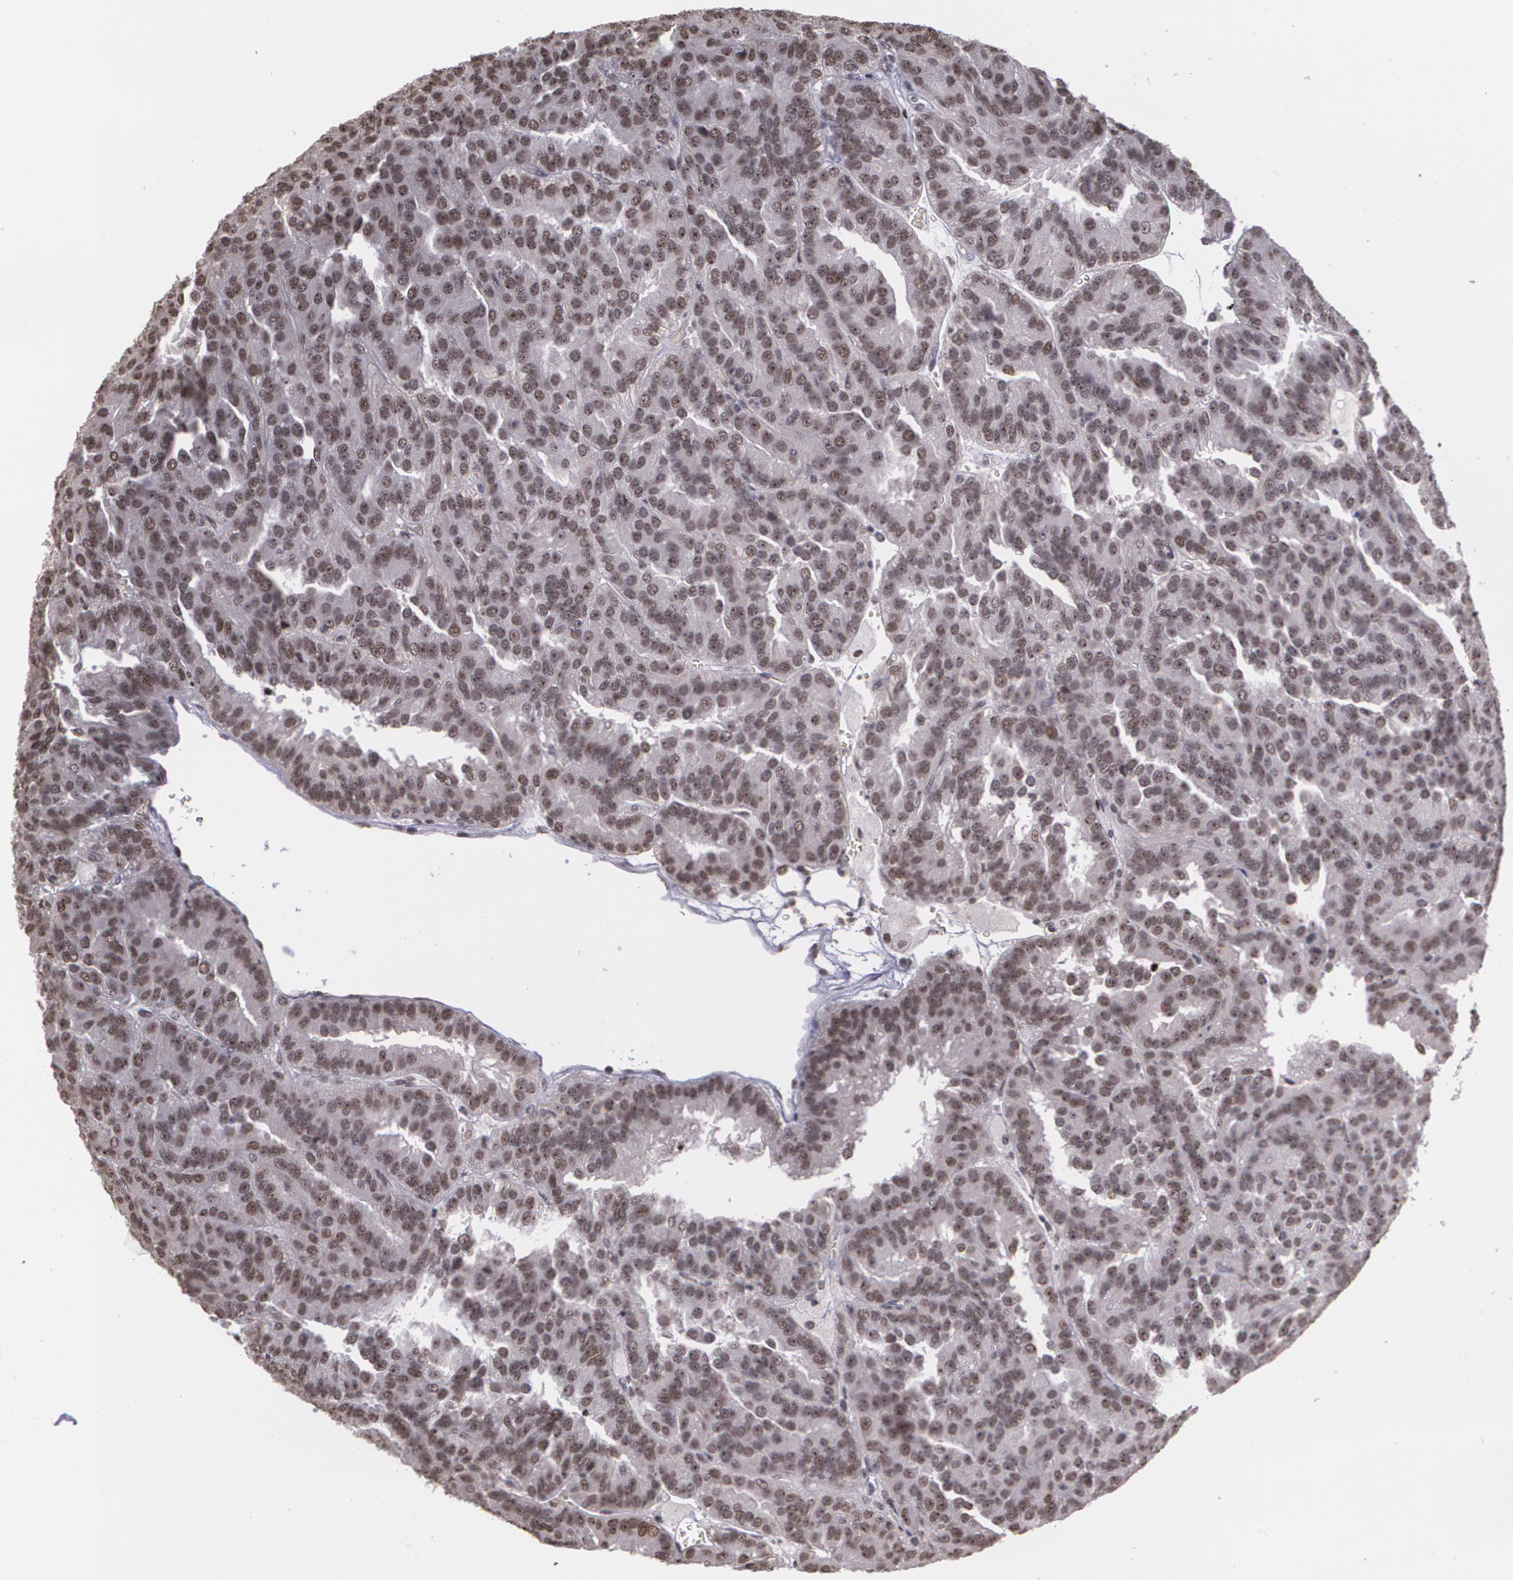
{"staining": {"intensity": "moderate", "quantity": ">75%", "location": "cytoplasmic/membranous,nuclear"}, "tissue": "renal cancer", "cell_type": "Tumor cells", "image_type": "cancer", "snomed": [{"axis": "morphology", "description": "Adenocarcinoma, NOS"}, {"axis": "topography", "description": "Kidney"}], "caption": "This photomicrograph displays immunohistochemistry (IHC) staining of human renal adenocarcinoma, with medium moderate cytoplasmic/membranous and nuclear positivity in about >75% of tumor cells.", "gene": "C6orf15", "patient": {"sex": "male", "age": 46}}